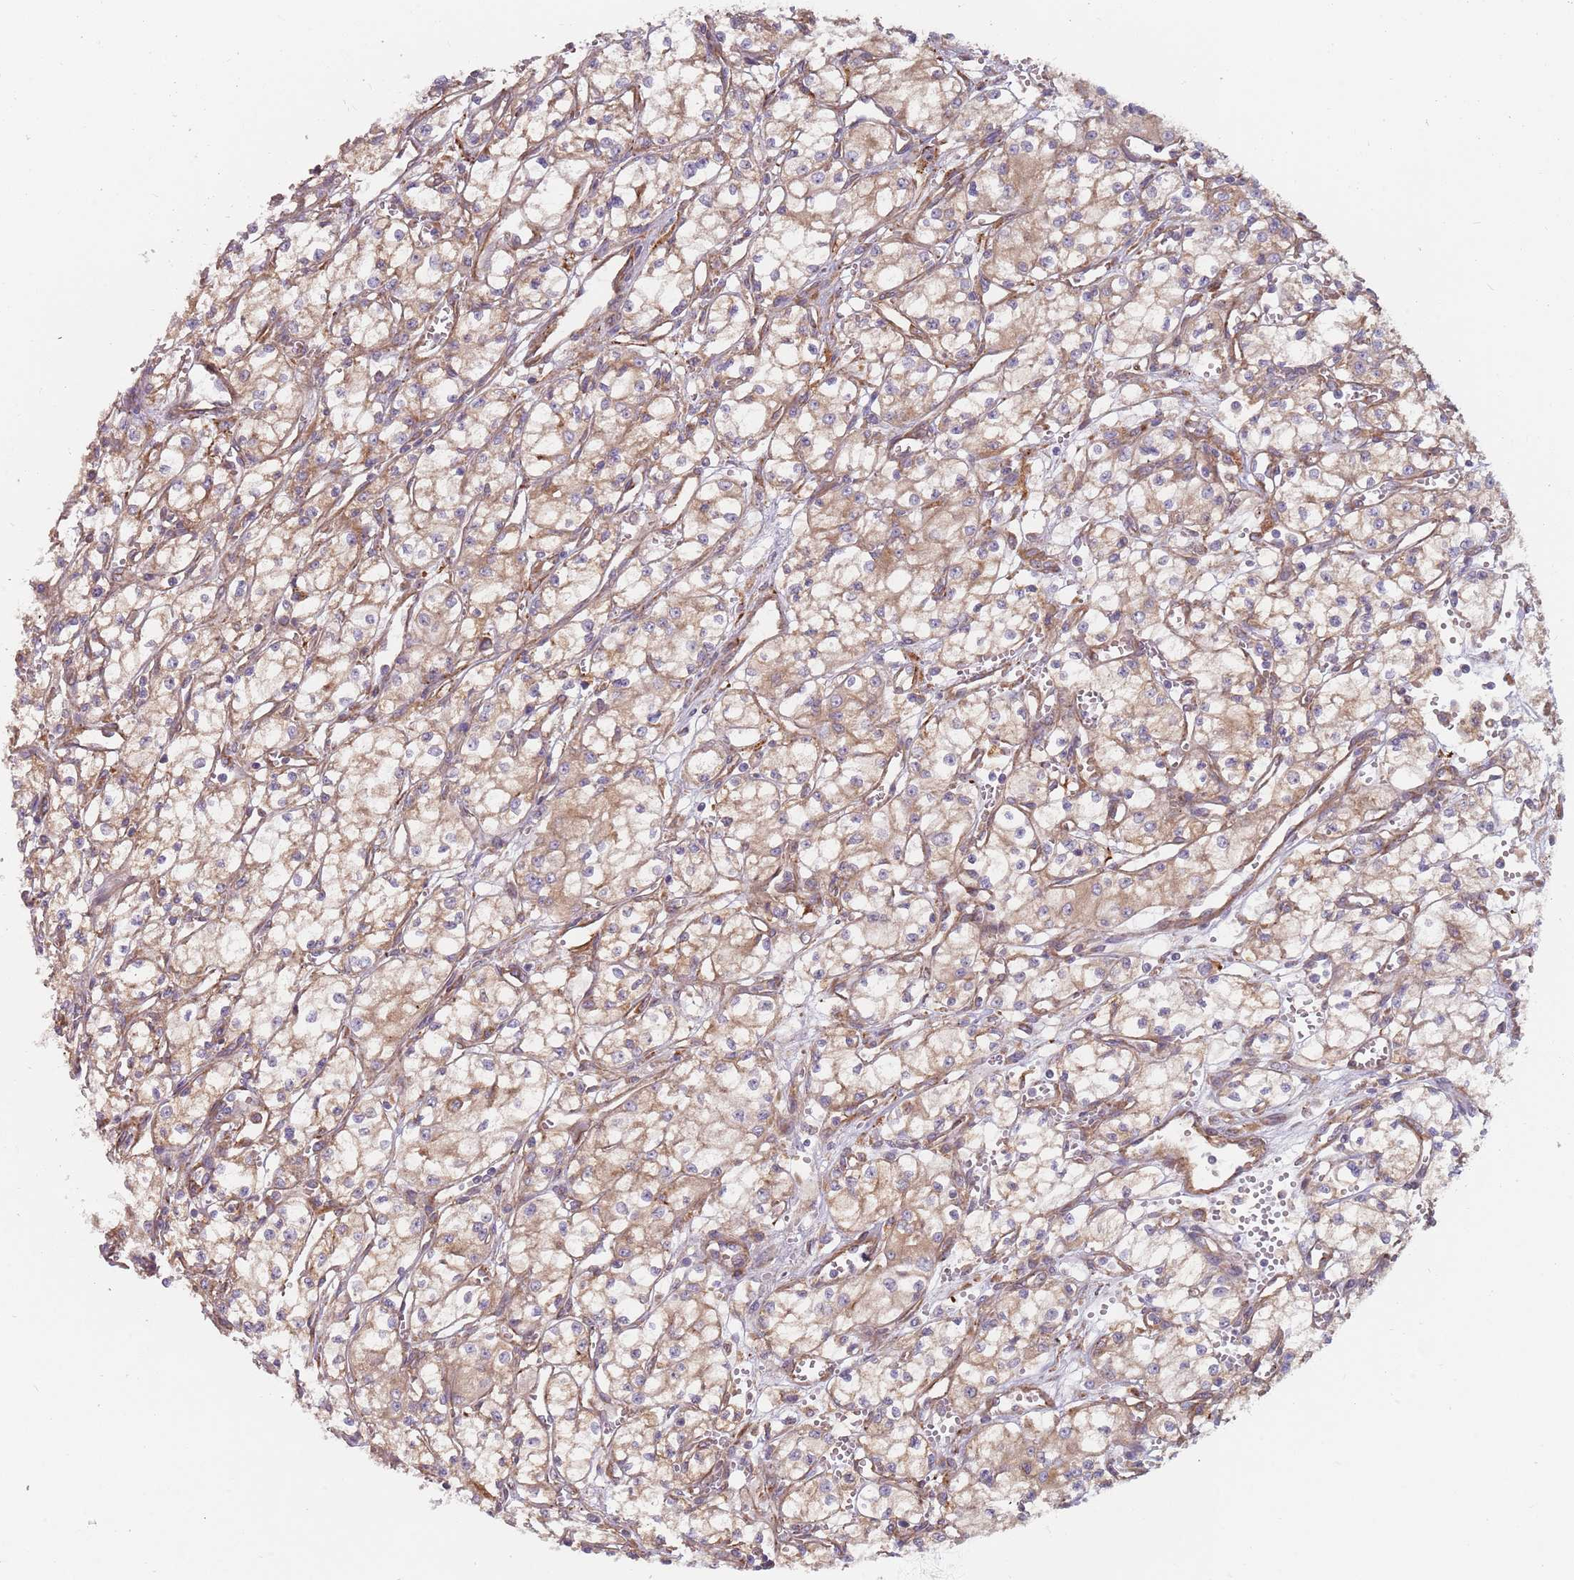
{"staining": {"intensity": "weak", "quantity": "25%-75%", "location": "cytoplasmic/membranous"}, "tissue": "renal cancer", "cell_type": "Tumor cells", "image_type": "cancer", "snomed": [{"axis": "morphology", "description": "Adenocarcinoma, NOS"}, {"axis": "topography", "description": "Kidney"}], "caption": "Immunohistochemical staining of human adenocarcinoma (renal) exhibits low levels of weak cytoplasmic/membranous protein expression in approximately 25%-75% of tumor cells.", "gene": "SPDL1", "patient": {"sex": "male", "age": 59}}